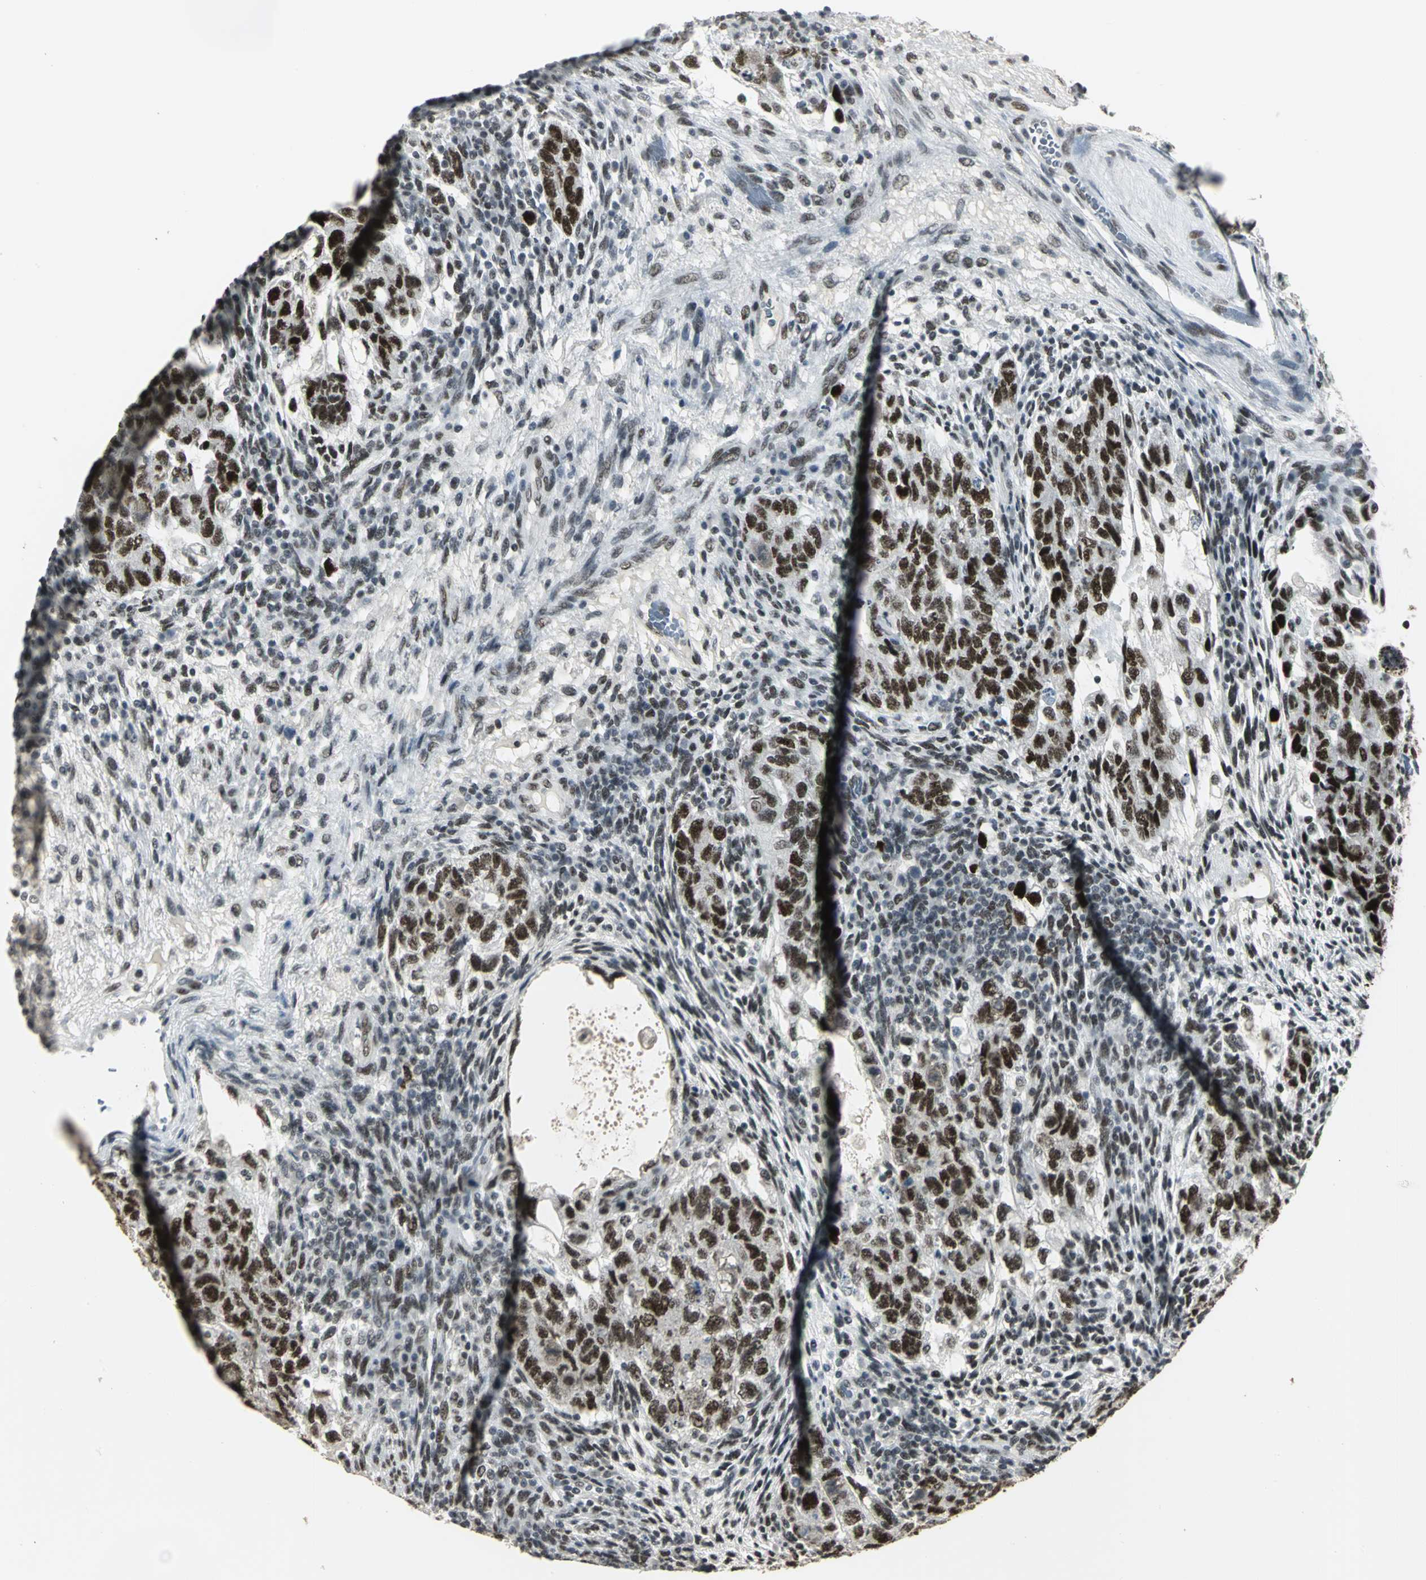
{"staining": {"intensity": "strong", "quantity": ">75%", "location": "nuclear"}, "tissue": "testis cancer", "cell_type": "Tumor cells", "image_type": "cancer", "snomed": [{"axis": "morphology", "description": "Normal tissue, NOS"}, {"axis": "morphology", "description": "Carcinoma, Embryonal, NOS"}, {"axis": "topography", "description": "Testis"}], "caption": "Human testis cancer stained for a protein (brown) reveals strong nuclear positive positivity in approximately >75% of tumor cells.", "gene": "CBX3", "patient": {"sex": "male", "age": 36}}